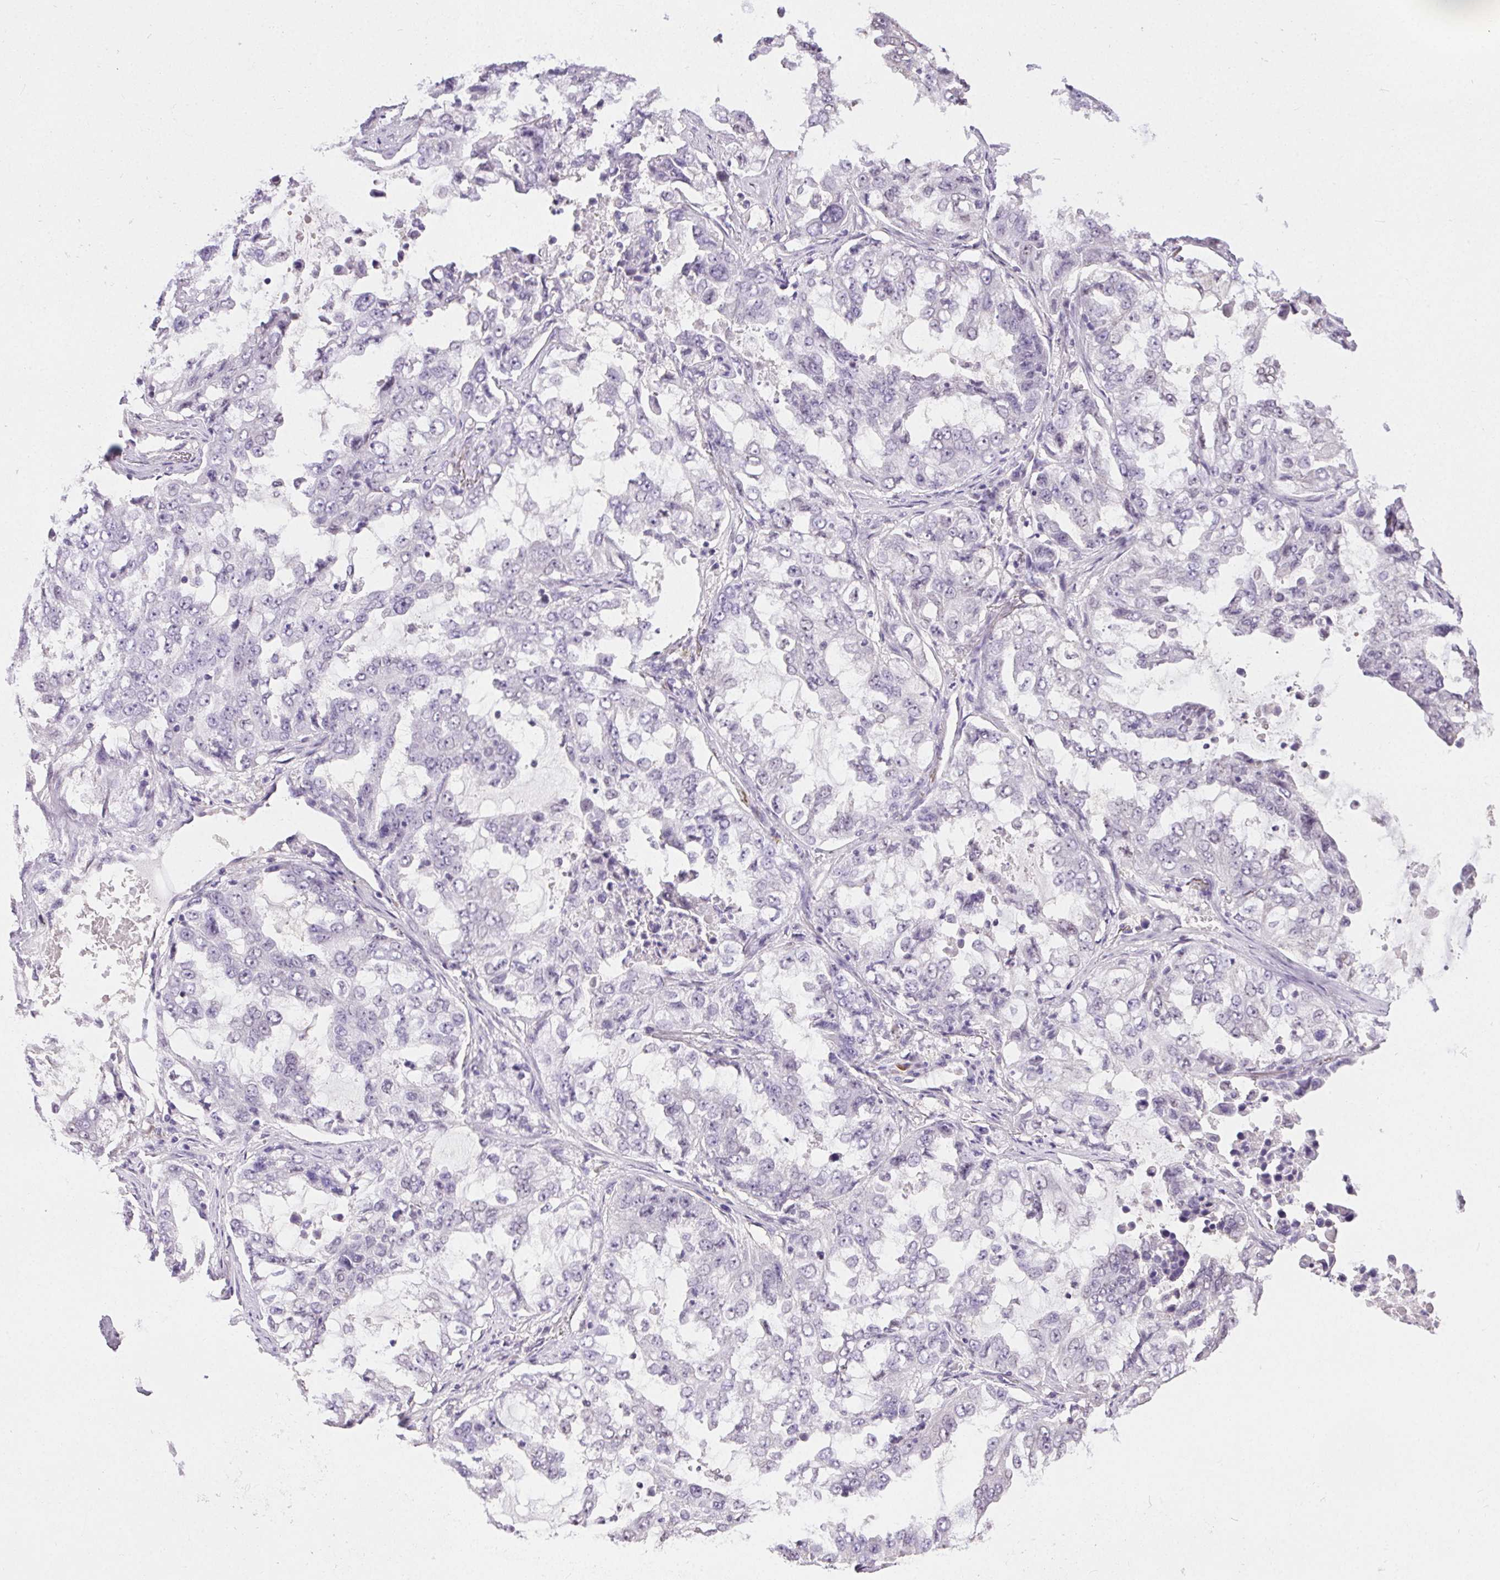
{"staining": {"intensity": "negative", "quantity": "none", "location": "none"}, "tissue": "lung cancer", "cell_type": "Tumor cells", "image_type": "cancer", "snomed": [{"axis": "morphology", "description": "Adenocarcinoma, NOS"}, {"axis": "topography", "description": "Lung"}], "caption": "Tumor cells are negative for protein expression in human lung adenocarcinoma. The staining is performed using DAB (3,3'-diaminobenzidine) brown chromogen with nuclei counter-stained in using hematoxylin.", "gene": "SYCE2", "patient": {"sex": "female", "age": 61}}